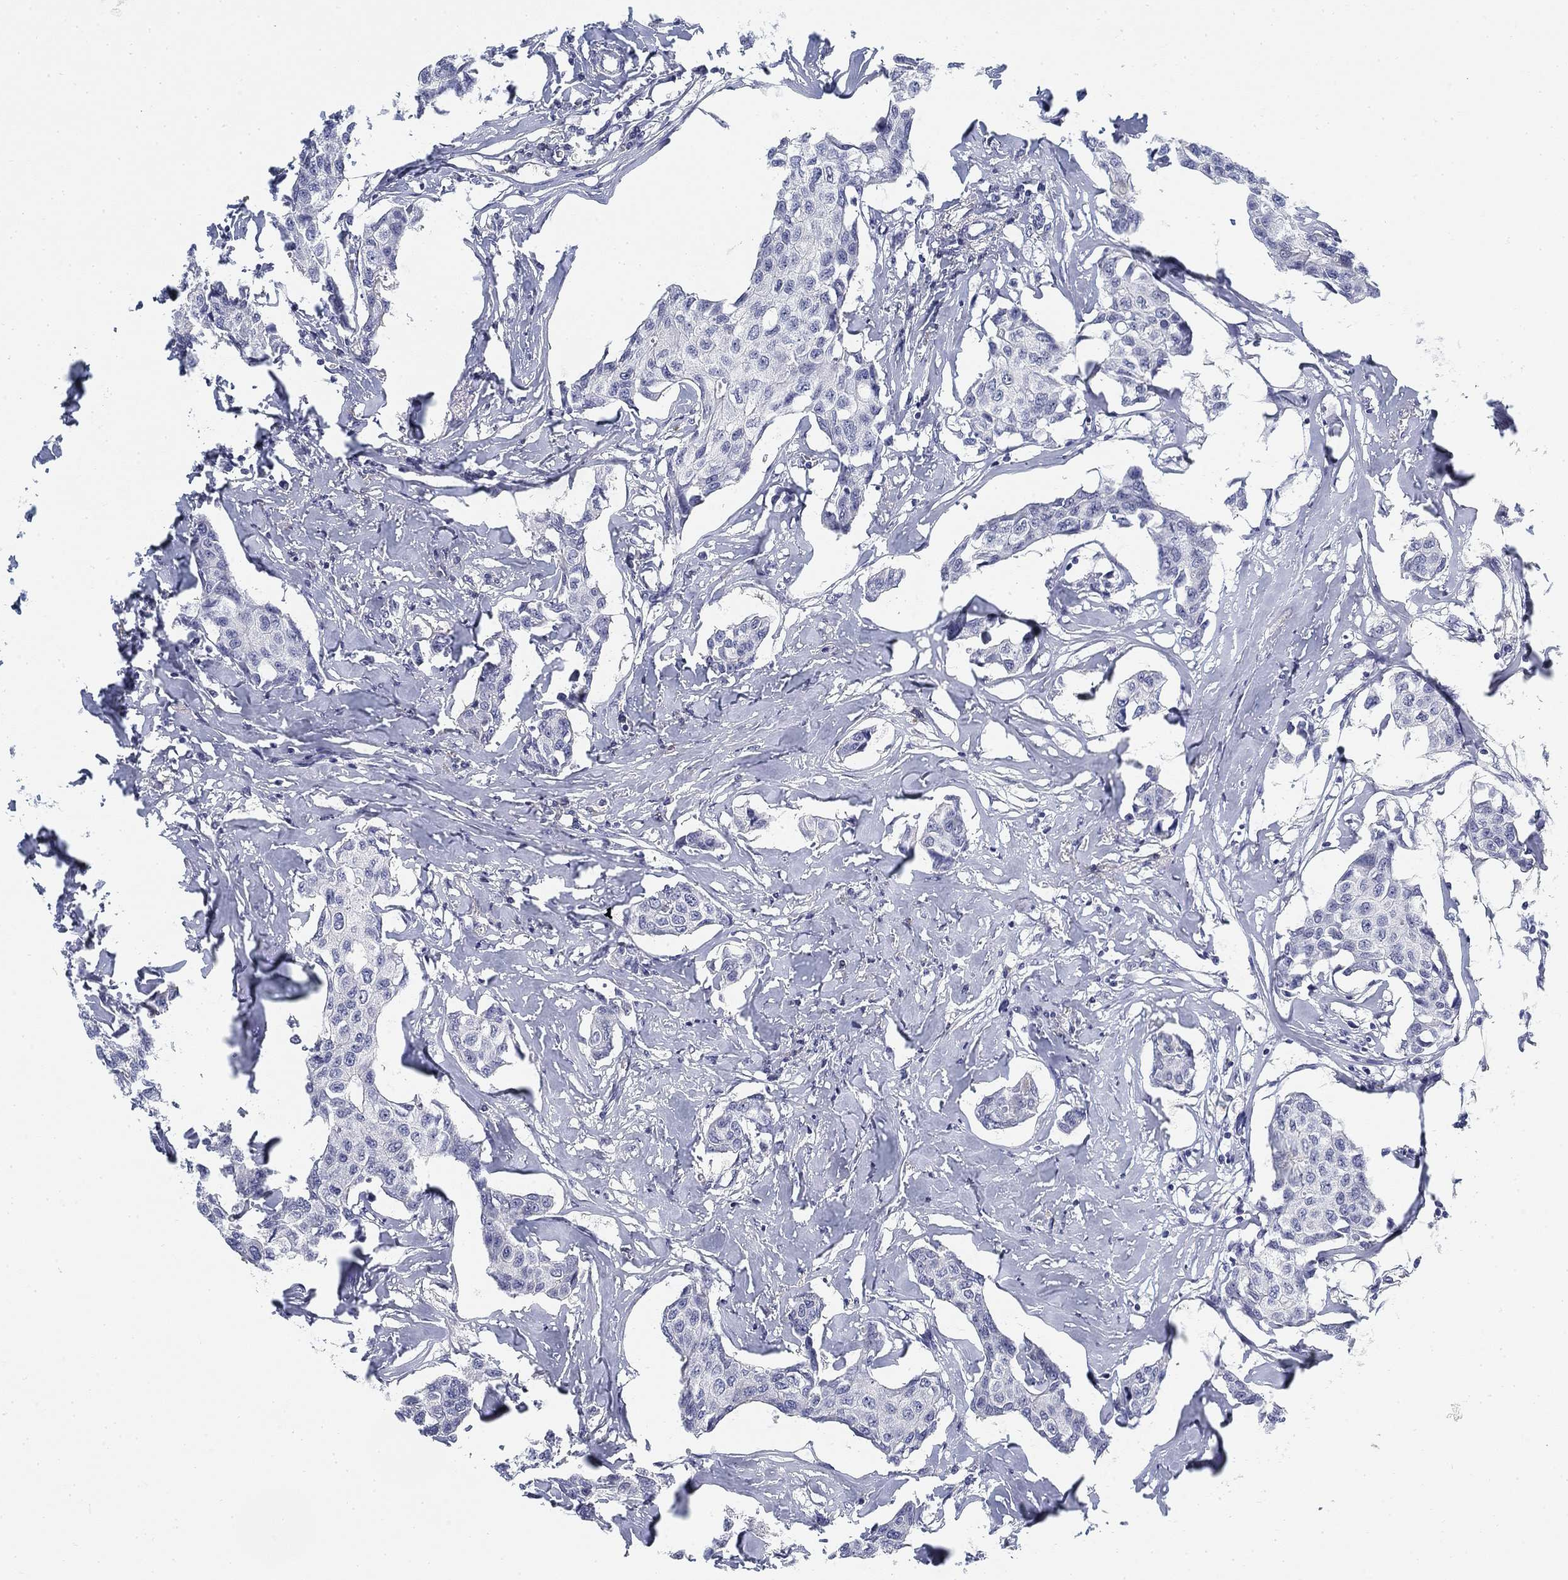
{"staining": {"intensity": "negative", "quantity": "none", "location": "none"}, "tissue": "breast cancer", "cell_type": "Tumor cells", "image_type": "cancer", "snomed": [{"axis": "morphology", "description": "Duct carcinoma"}, {"axis": "topography", "description": "Breast"}], "caption": "Histopathology image shows no protein expression in tumor cells of breast intraductal carcinoma tissue.", "gene": "SLC2A5", "patient": {"sex": "female", "age": 80}}